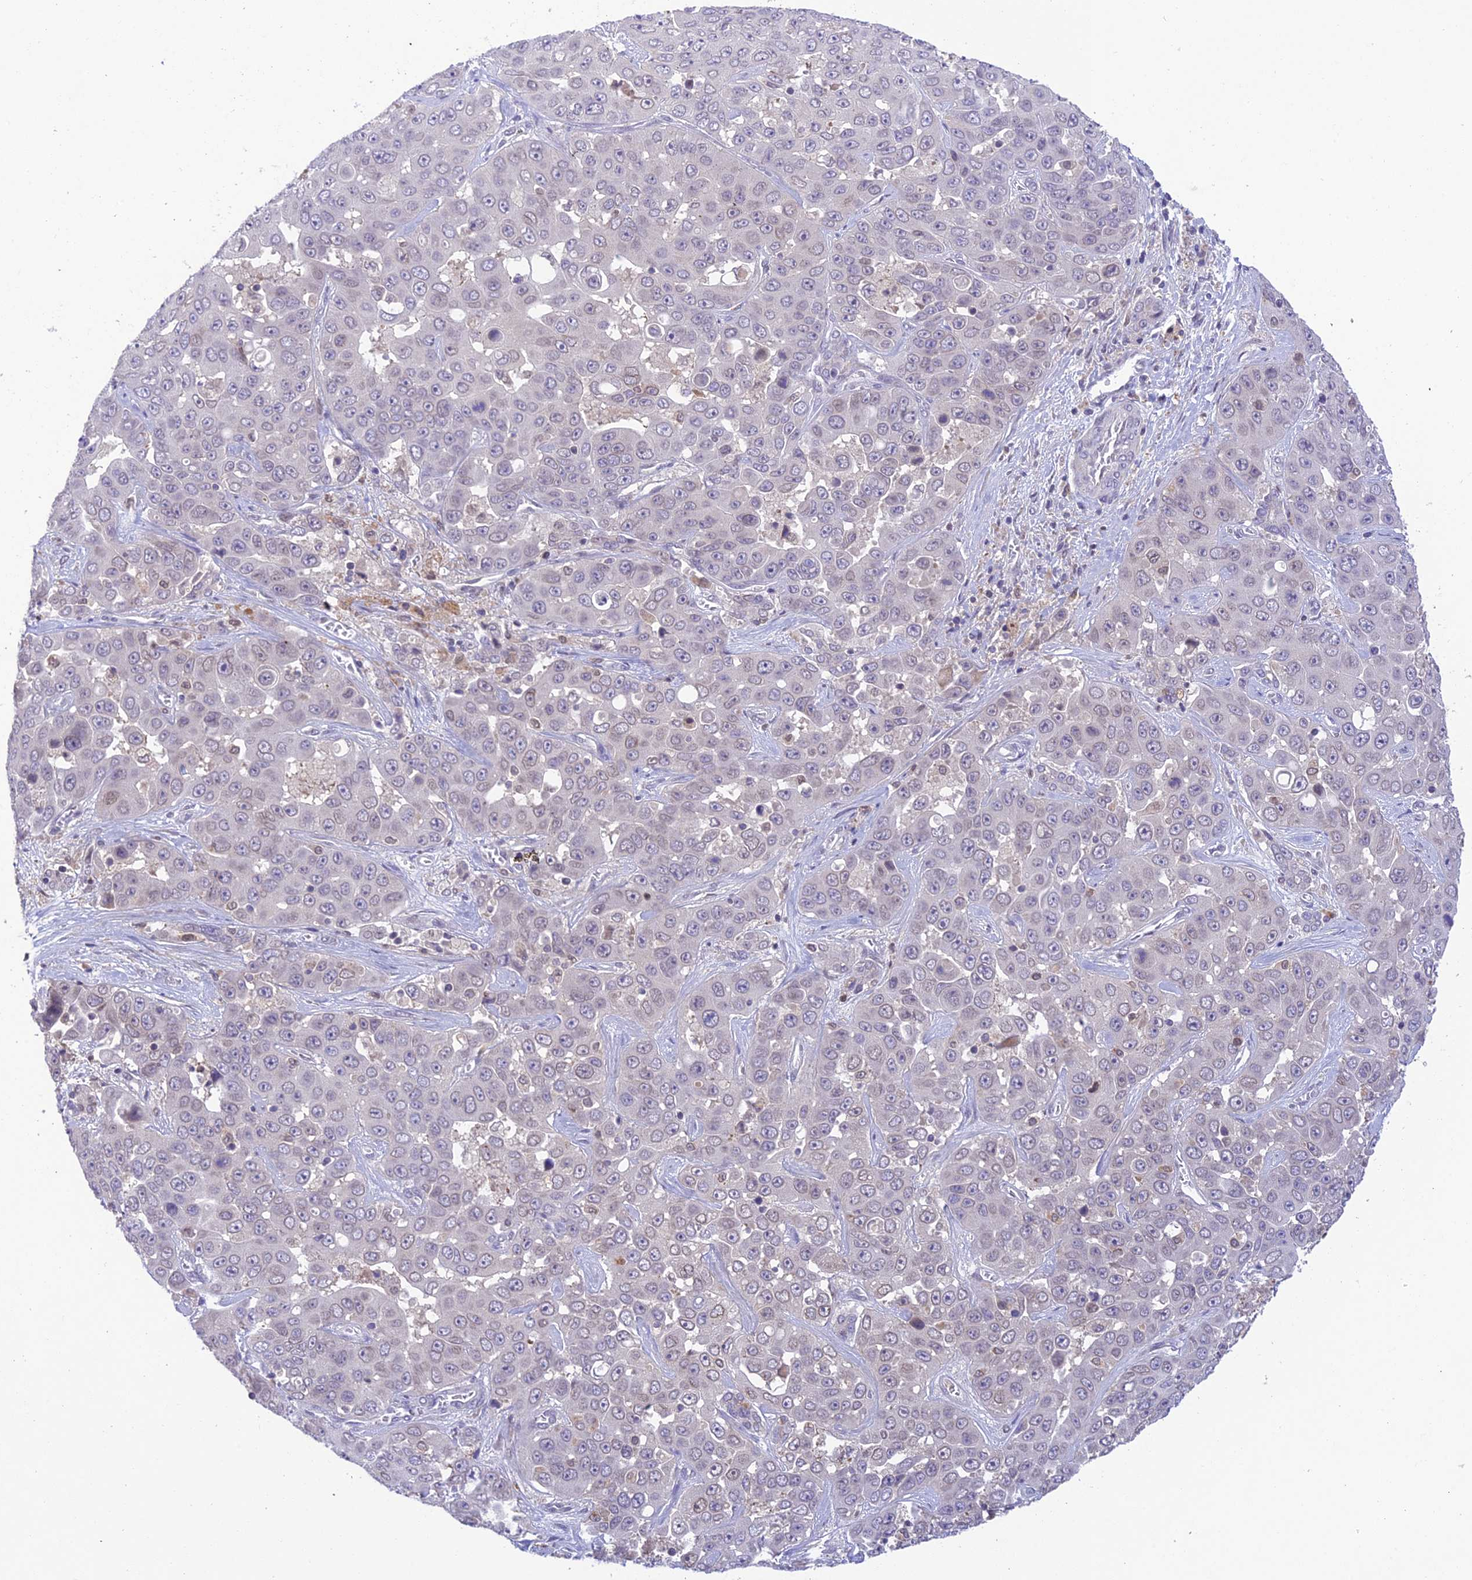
{"staining": {"intensity": "negative", "quantity": "none", "location": "none"}, "tissue": "liver cancer", "cell_type": "Tumor cells", "image_type": "cancer", "snomed": [{"axis": "morphology", "description": "Cholangiocarcinoma"}, {"axis": "topography", "description": "Liver"}], "caption": "The image shows no staining of tumor cells in liver cancer (cholangiocarcinoma).", "gene": "BMT2", "patient": {"sex": "female", "age": 52}}